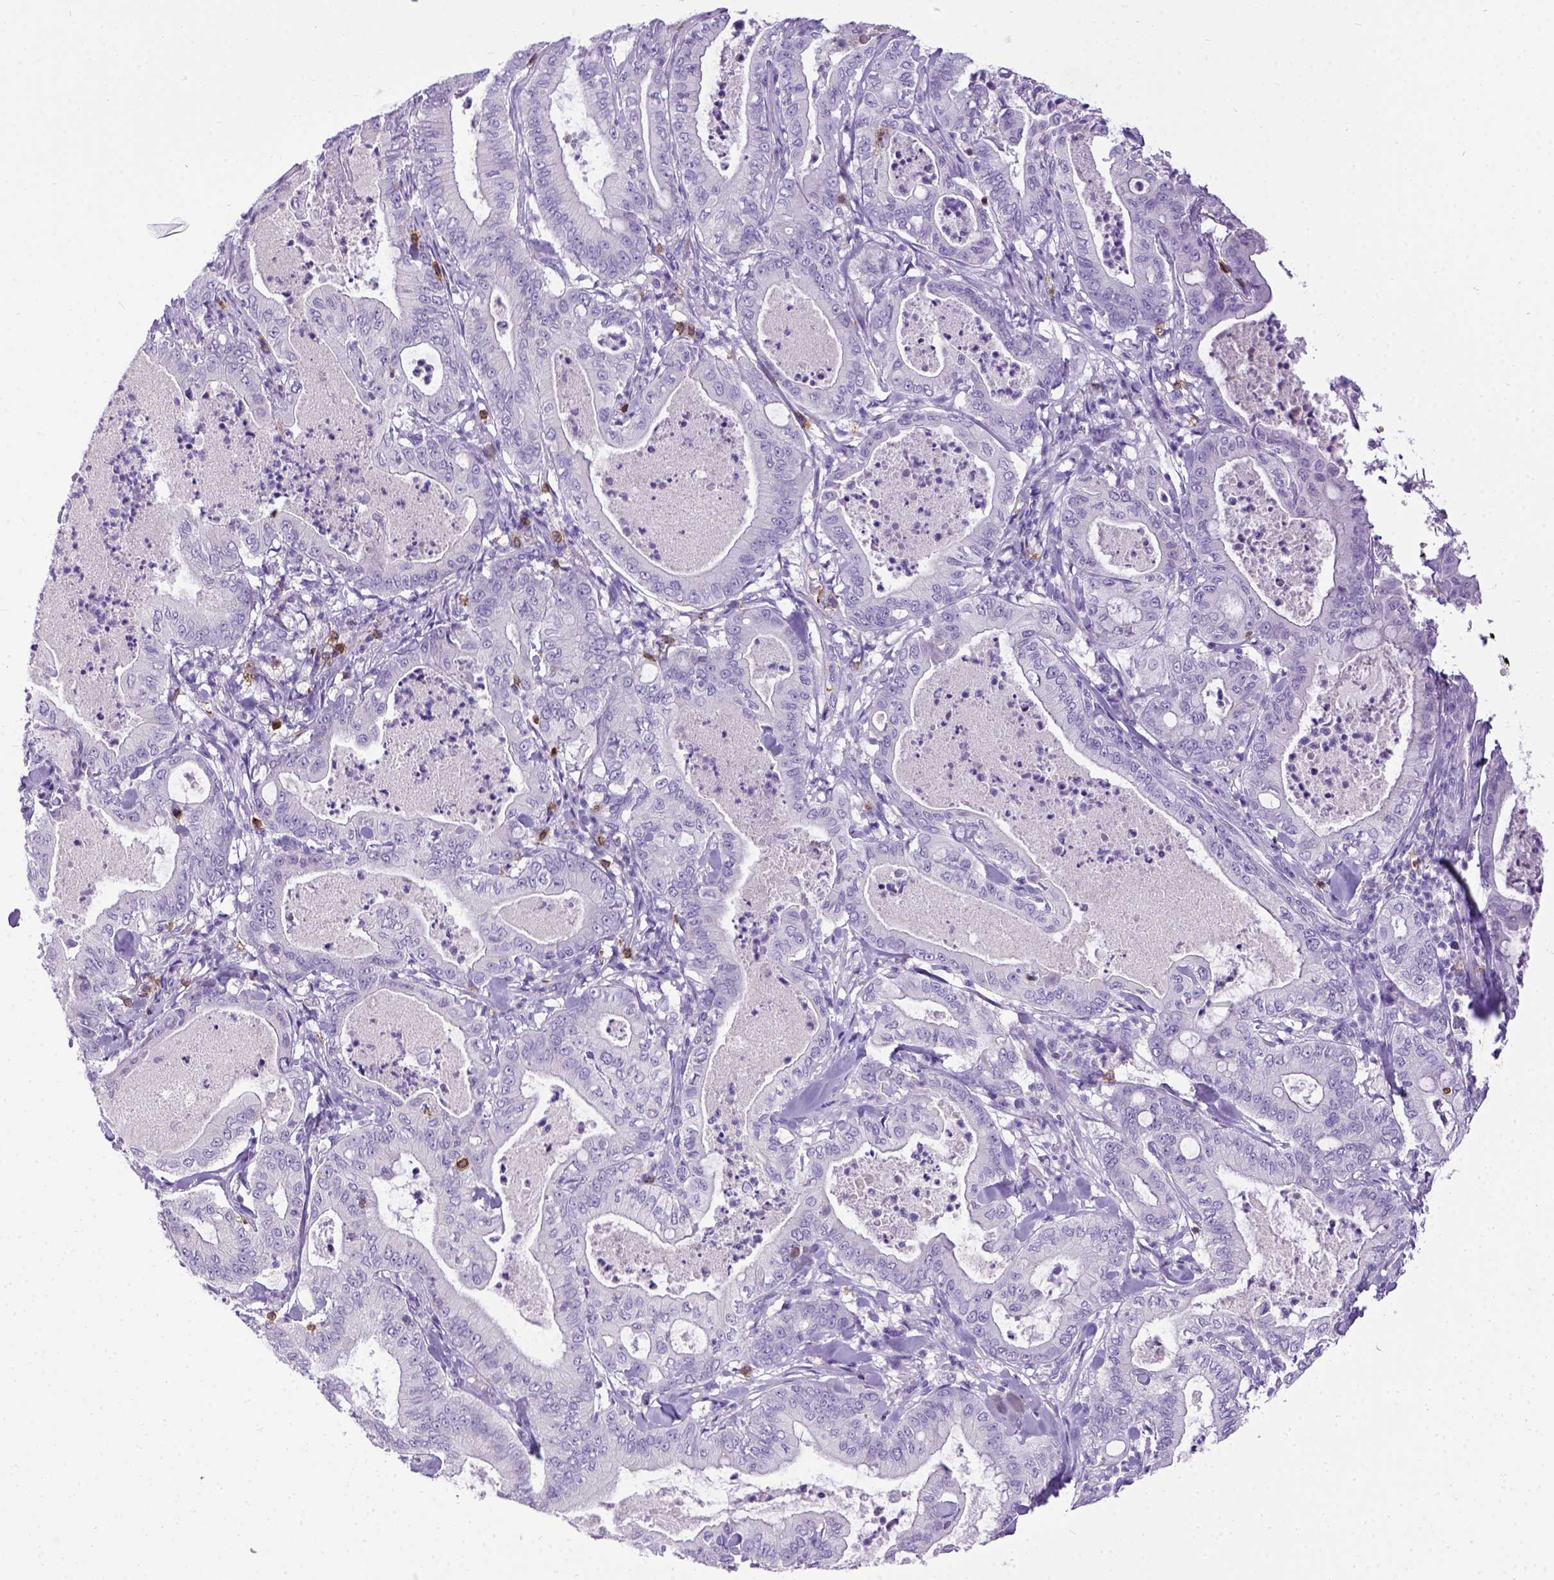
{"staining": {"intensity": "negative", "quantity": "none", "location": "none"}, "tissue": "pancreatic cancer", "cell_type": "Tumor cells", "image_type": "cancer", "snomed": [{"axis": "morphology", "description": "Adenocarcinoma, NOS"}, {"axis": "topography", "description": "Pancreas"}], "caption": "Immunohistochemical staining of pancreatic cancer (adenocarcinoma) demonstrates no significant staining in tumor cells. (DAB immunohistochemistry (IHC), high magnification).", "gene": "CD3E", "patient": {"sex": "male", "age": 71}}